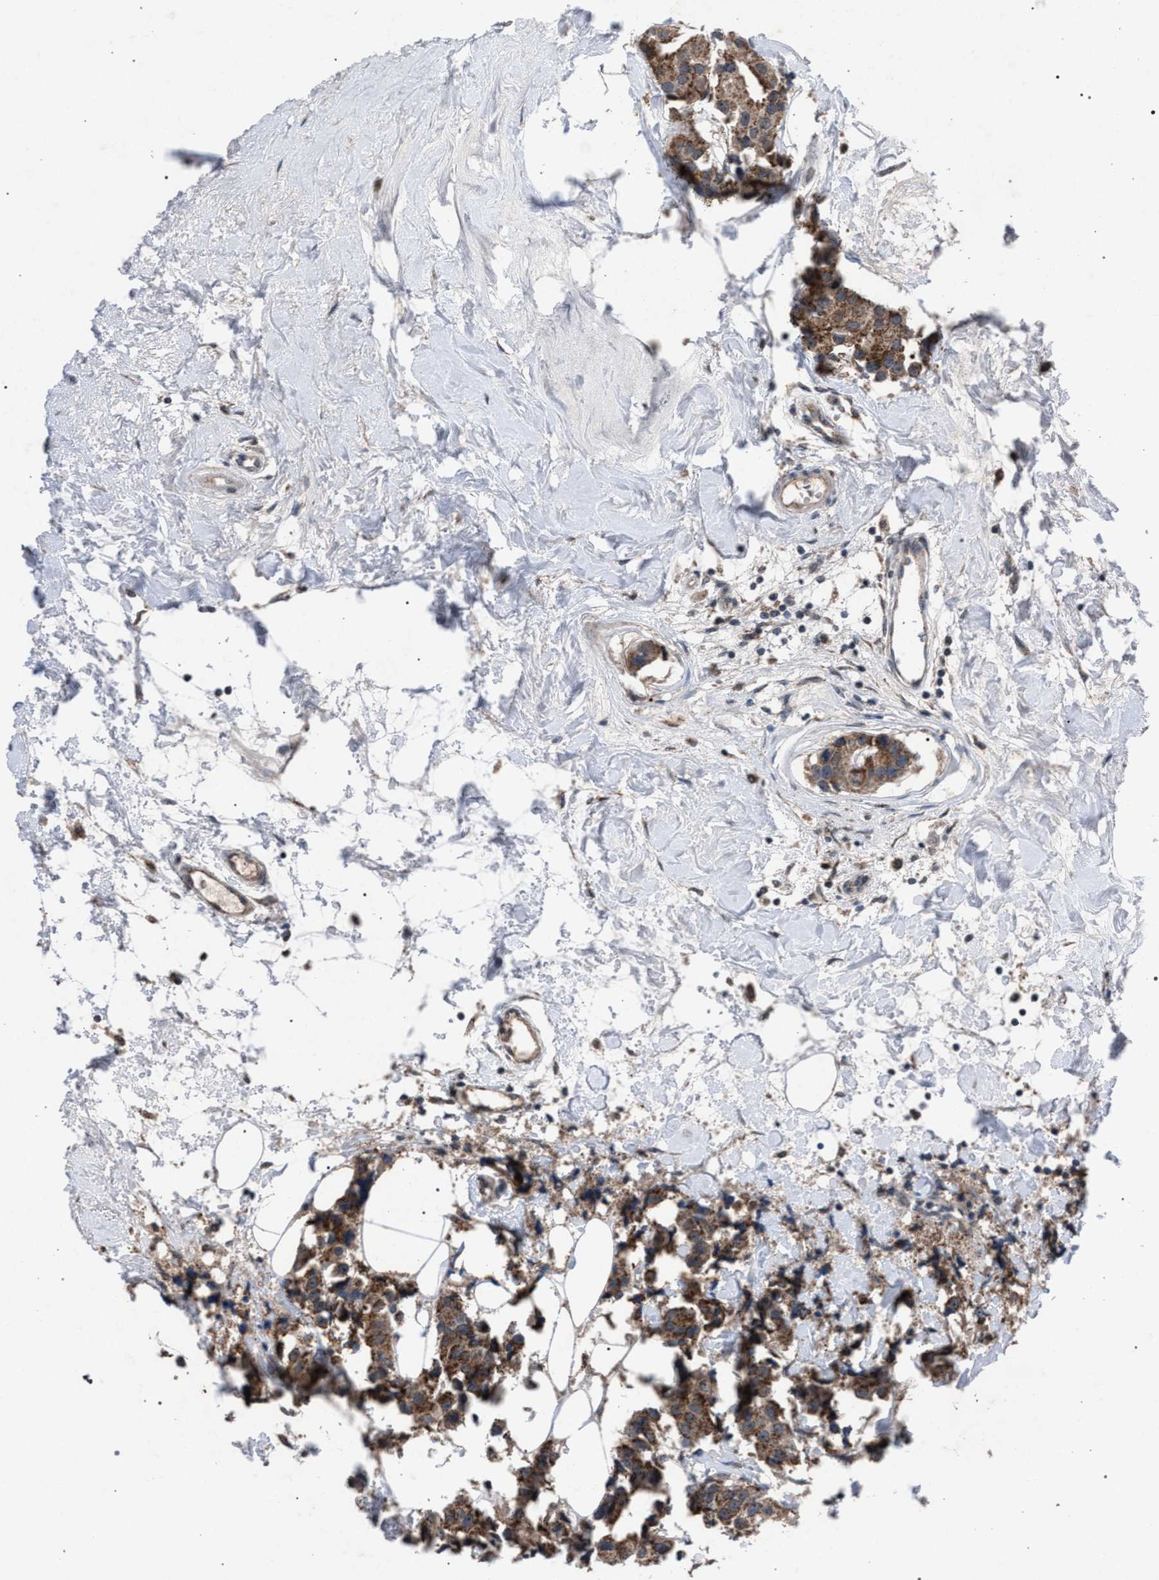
{"staining": {"intensity": "moderate", "quantity": ">75%", "location": "cytoplasmic/membranous"}, "tissue": "breast cancer", "cell_type": "Tumor cells", "image_type": "cancer", "snomed": [{"axis": "morphology", "description": "Normal tissue, NOS"}, {"axis": "morphology", "description": "Duct carcinoma"}, {"axis": "topography", "description": "Breast"}], "caption": "Immunohistochemical staining of human breast infiltrating ductal carcinoma exhibits moderate cytoplasmic/membranous protein staining in approximately >75% of tumor cells. The staining was performed using DAB (3,3'-diaminobenzidine), with brown indicating positive protein expression. Nuclei are stained blue with hematoxylin.", "gene": "HSD17B4", "patient": {"sex": "female", "age": 39}}